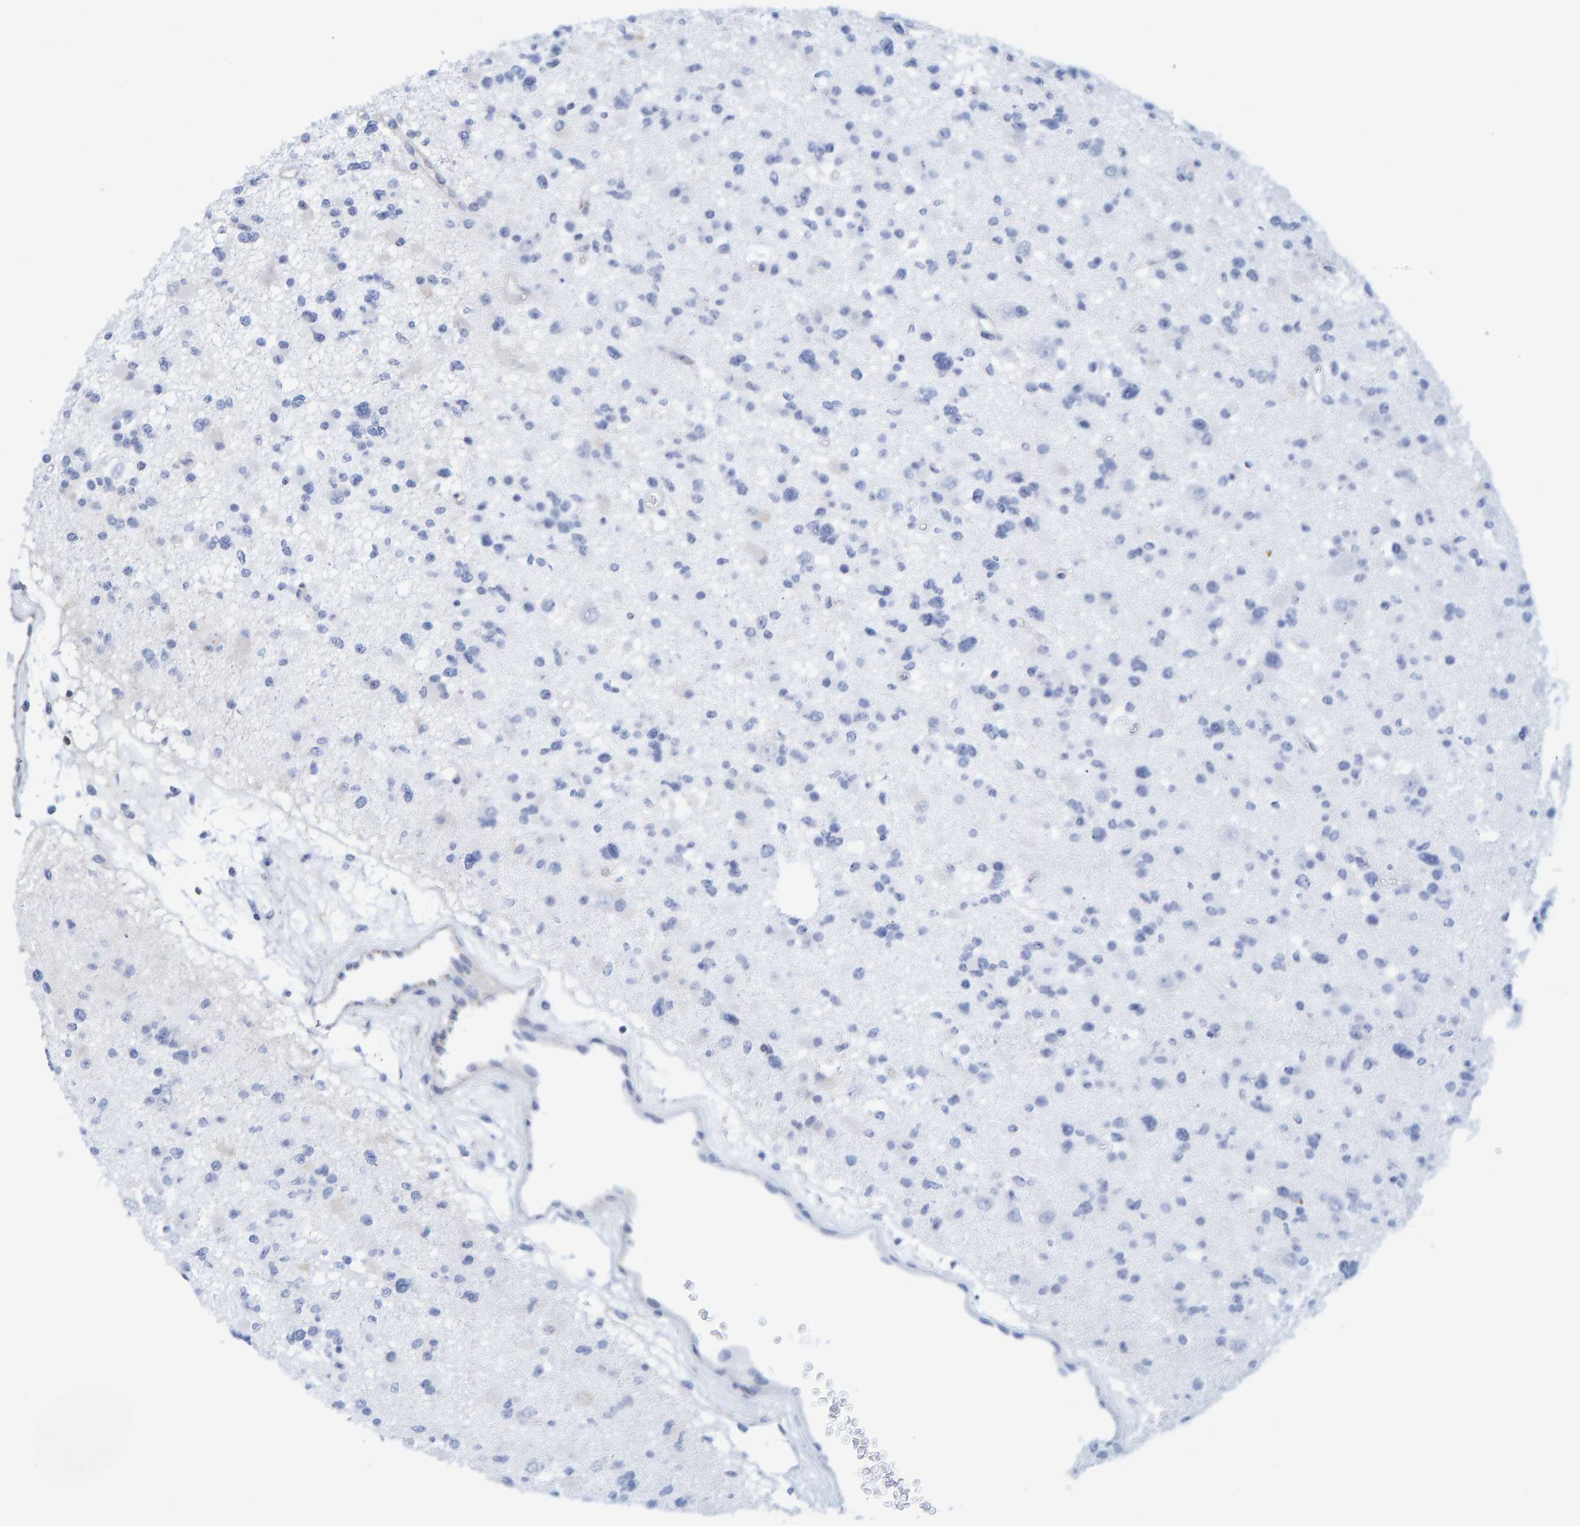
{"staining": {"intensity": "negative", "quantity": "none", "location": "none"}, "tissue": "glioma", "cell_type": "Tumor cells", "image_type": "cancer", "snomed": [{"axis": "morphology", "description": "Glioma, malignant, Low grade"}, {"axis": "topography", "description": "Brain"}], "caption": "Immunohistochemical staining of human low-grade glioma (malignant) demonstrates no significant expression in tumor cells. (DAB (3,3'-diaminobenzidine) immunohistochemistry, high magnification).", "gene": "MVP", "patient": {"sex": "female", "age": 22}}